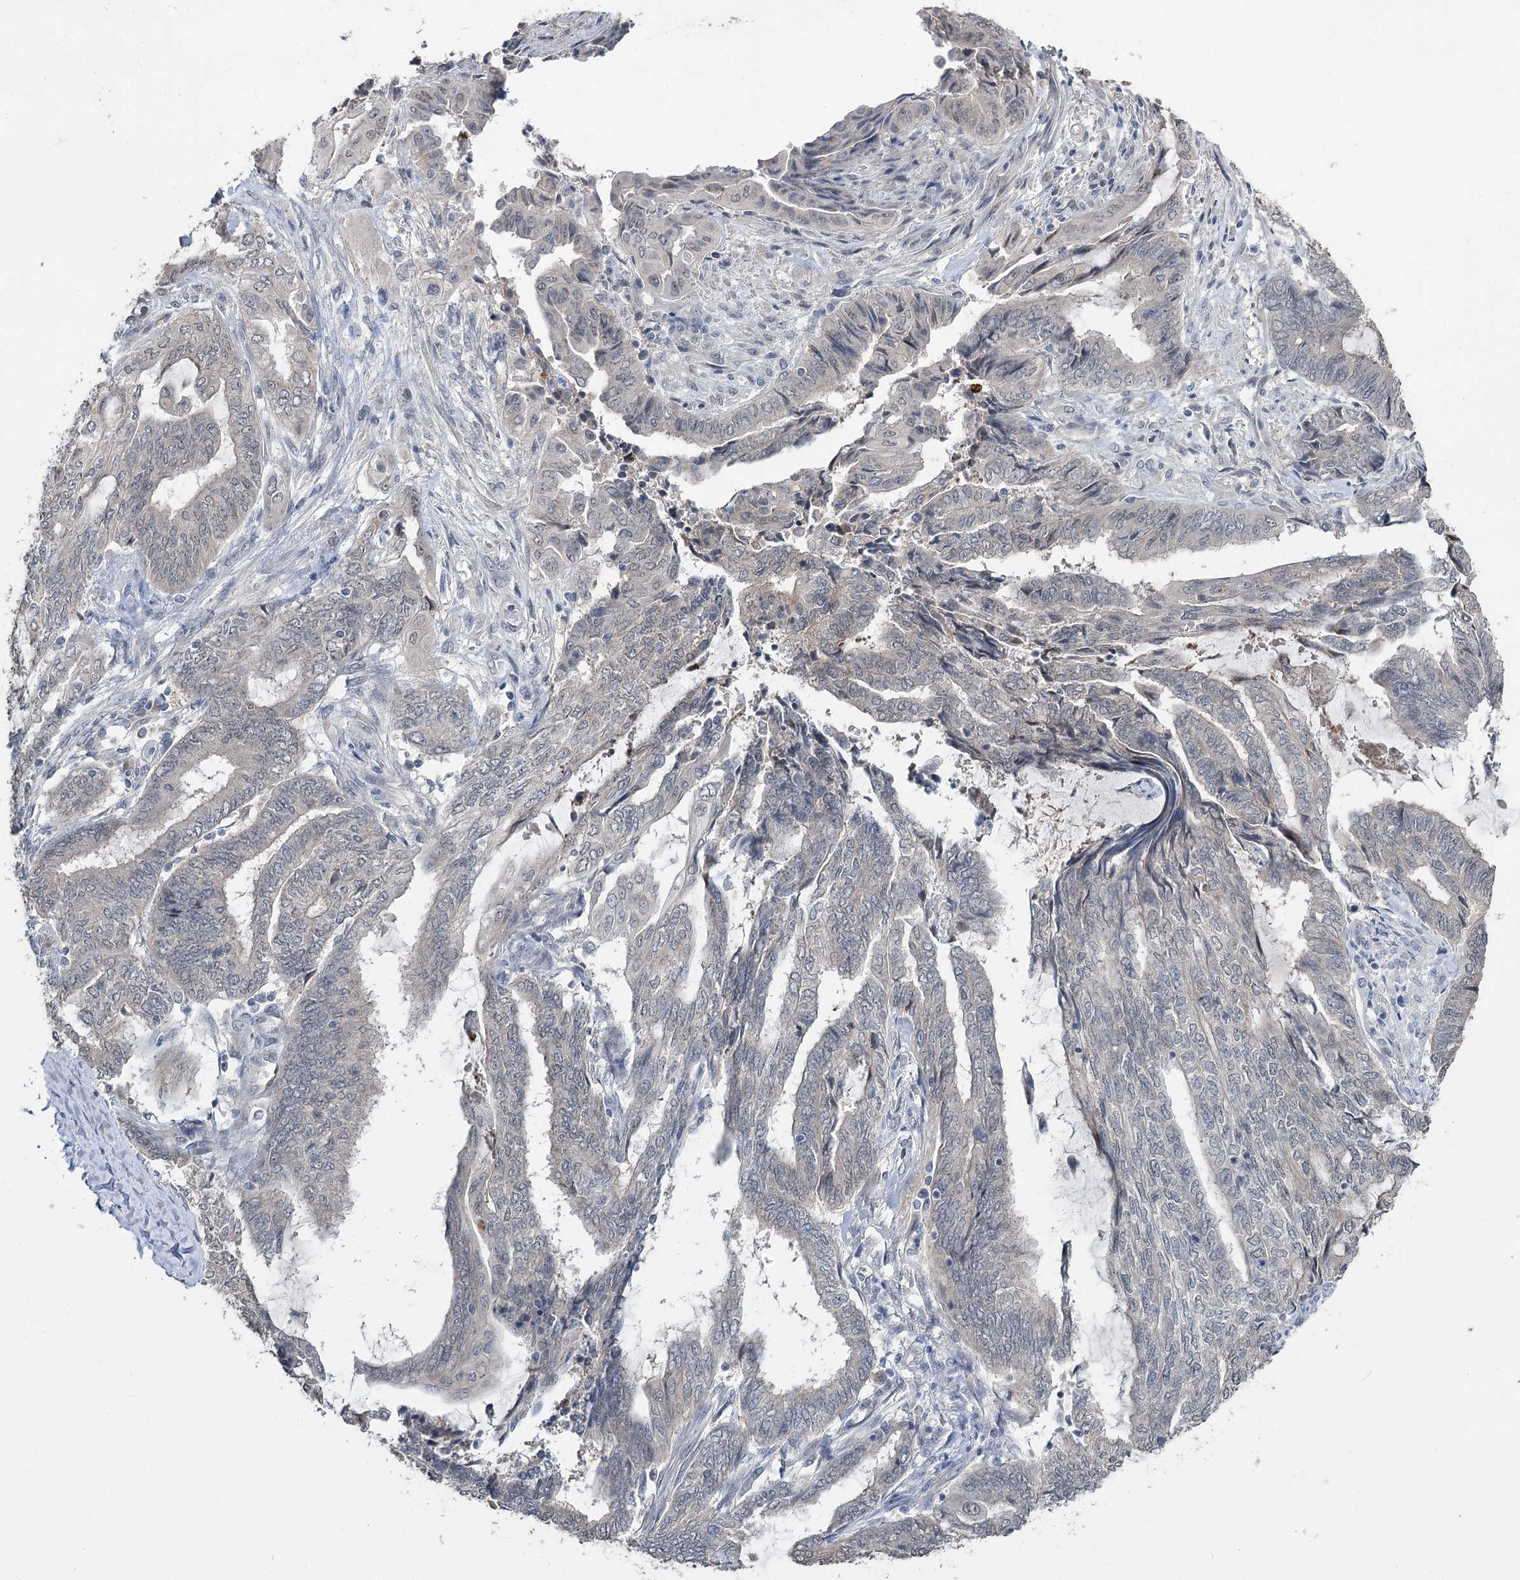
{"staining": {"intensity": "negative", "quantity": "none", "location": "none"}, "tissue": "endometrial cancer", "cell_type": "Tumor cells", "image_type": "cancer", "snomed": [{"axis": "morphology", "description": "Adenocarcinoma, NOS"}, {"axis": "topography", "description": "Uterus"}, {"axis": "topography", "description": "Endometrium"}], "caption": "This is an immunohistochemistry image of human endometrial adenocarcinoma. There is no staining in tumor cells.", "gene": "PHYHIPL", "patient": {"sex": "female", "age": 70}}